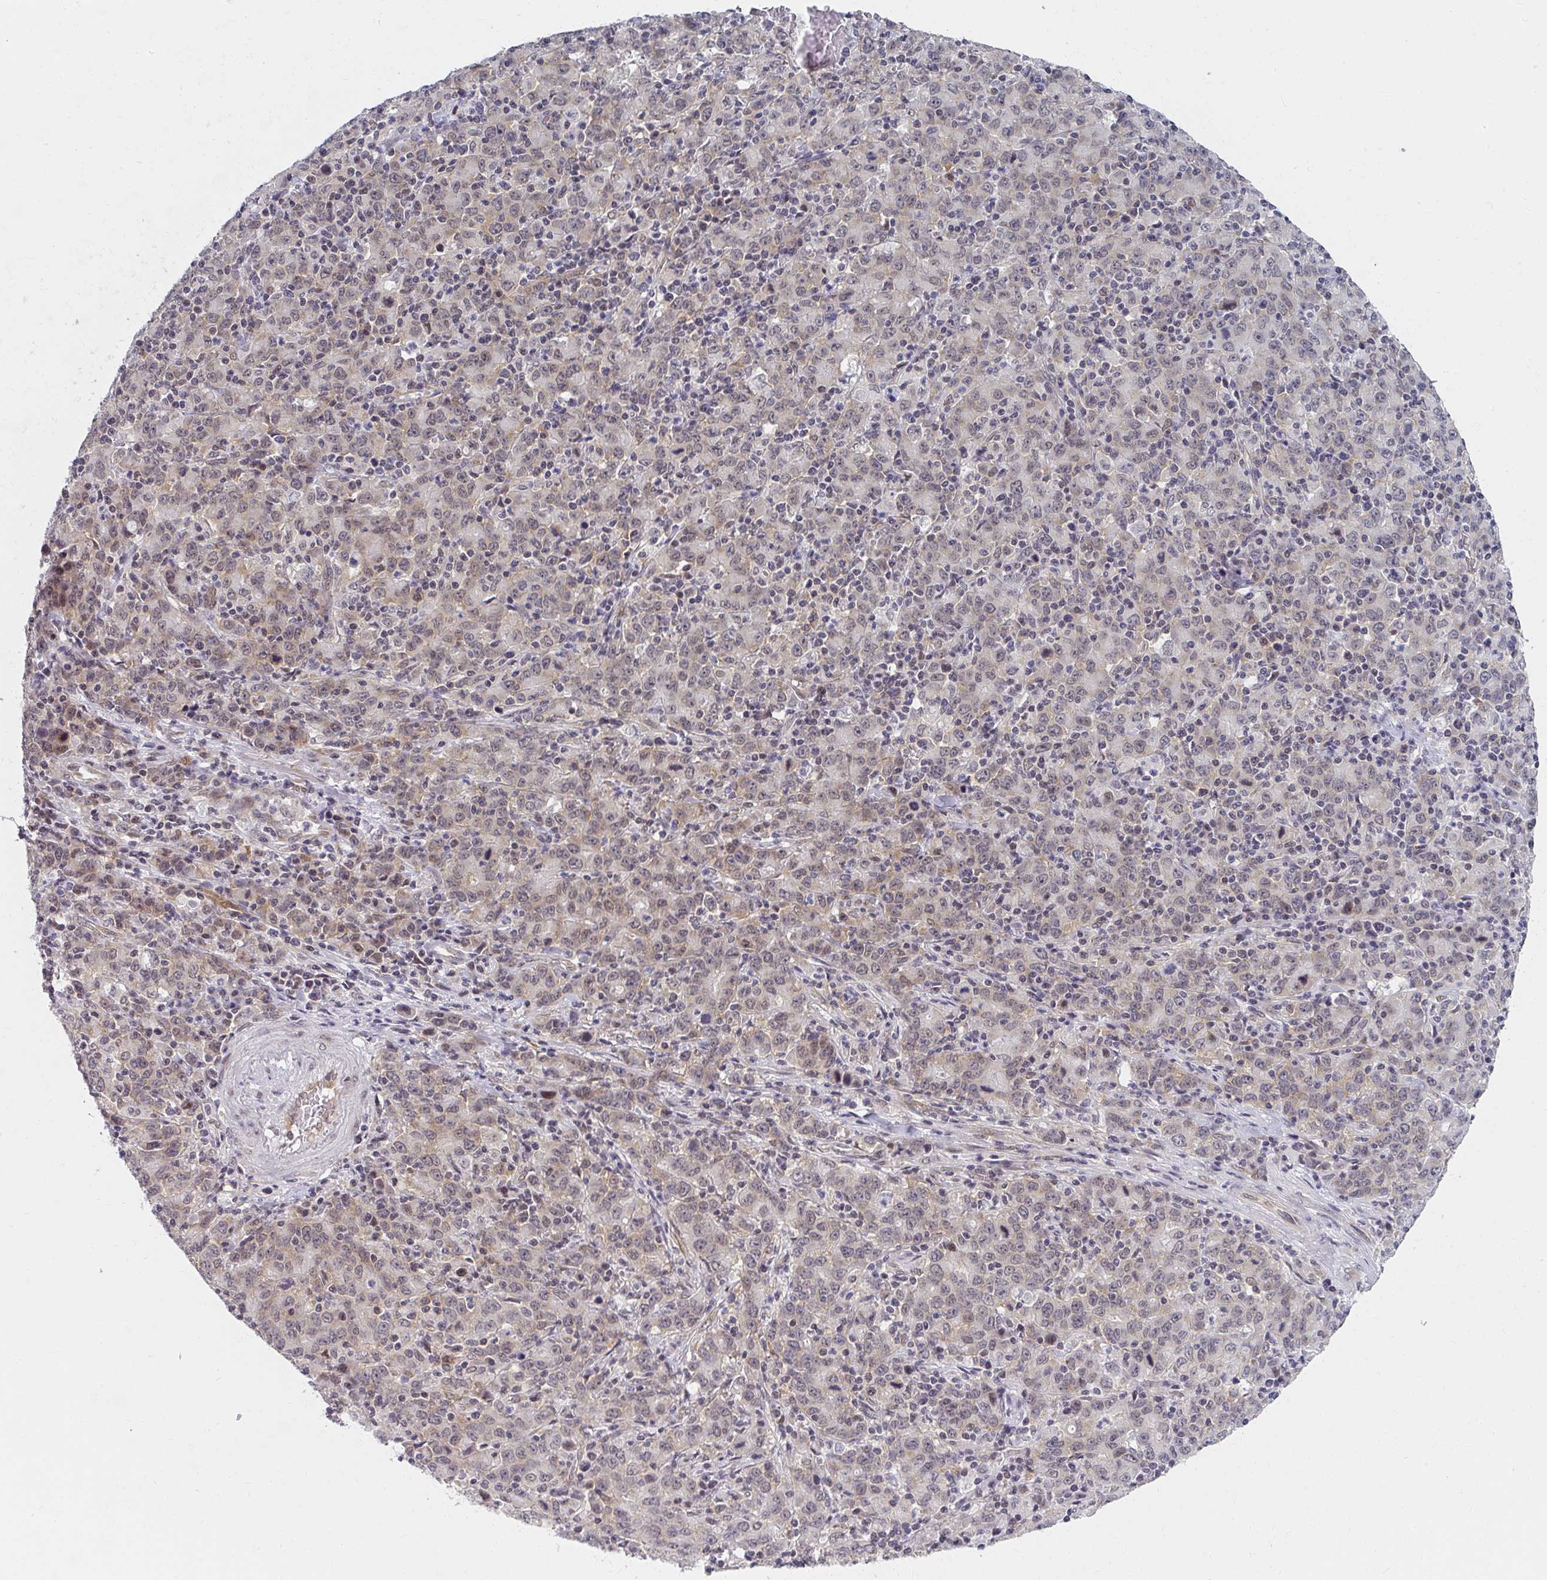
{"staining": {"intensity": "weak", "quantity": "25%-75%", "location": "cytoplasmic/membranous,nuclear"}, "tissue": "stomach cancer", "cell_type": "Tumor cells", "image_type": "cancer", "snomed": [{"axis": "morphology", "description": "Adenocarcinoma, NOS"}, {"axis": "topography", "description": "Stomach, upper"}], "caption": "There is low levels of weak cytoplasmic/membranous and nuclear expression in tumor cells of adenocarcinoma (stomach), as demonstrated by immunohistochemical staining (brown color).", "gene": "SYNCRIP", "patient": {"sex": "male", "age": 69}}